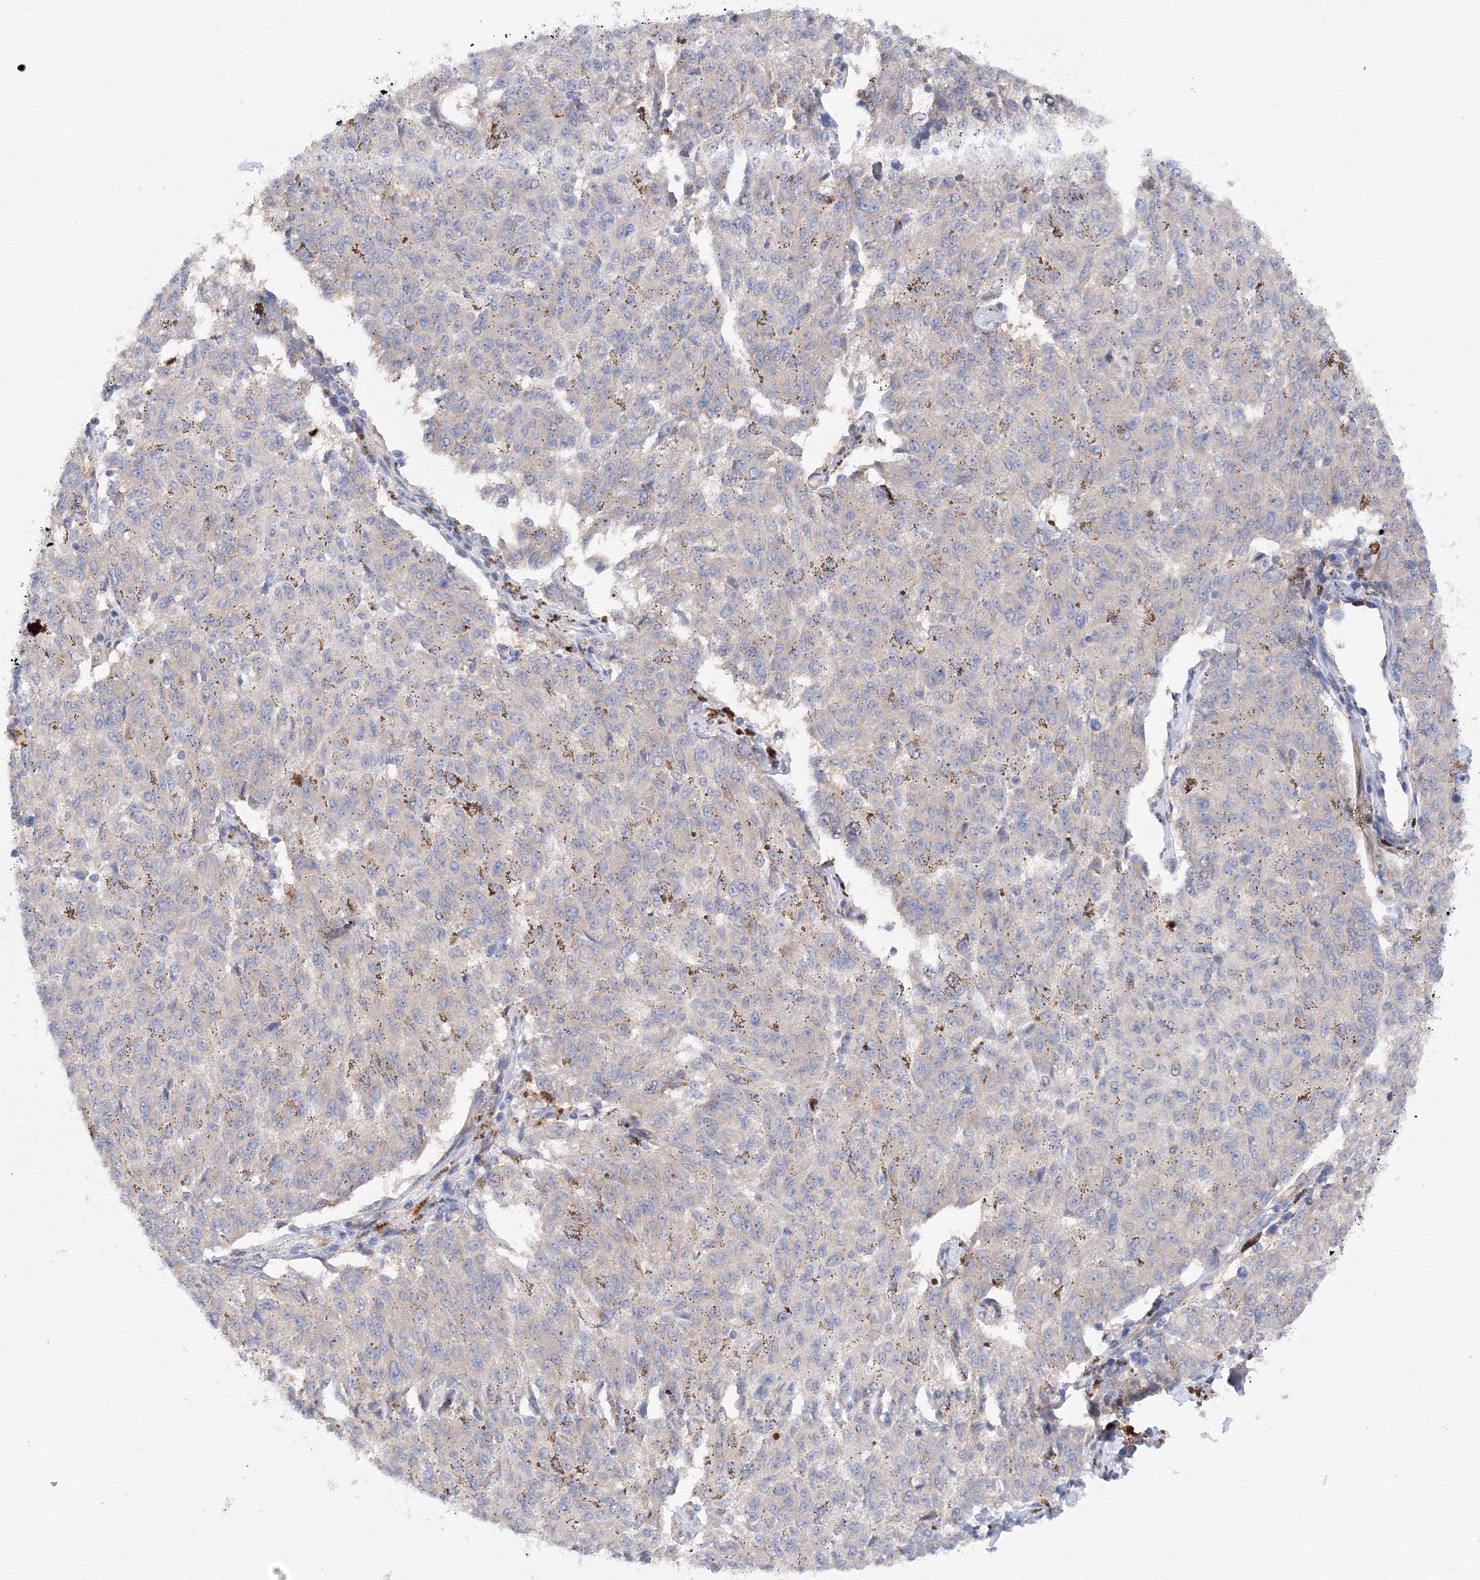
{"staining": {"intensity": "negative", "quantity": "none", "location": "none"}, "tissue": "melanoma", "cell_type": "Tumor cells", "image_type": "cancer", "snomed": [{"axis": "morphology", "description": "Malignant melanoma, NOS"}, {"axis": "topography", "description": "Skin"}], "caption": "IHC of melanoma shows no positivity in tumor cells. The staining was performed using DAB (3,3'-diaminobenzidine) to visualize the protein expression in brown, while the nuclei were stained in blue with hematoxylin (Magnification: 20x).", "gene": "DIS3L2", "patient": {"sex": "female", "age": 72}}